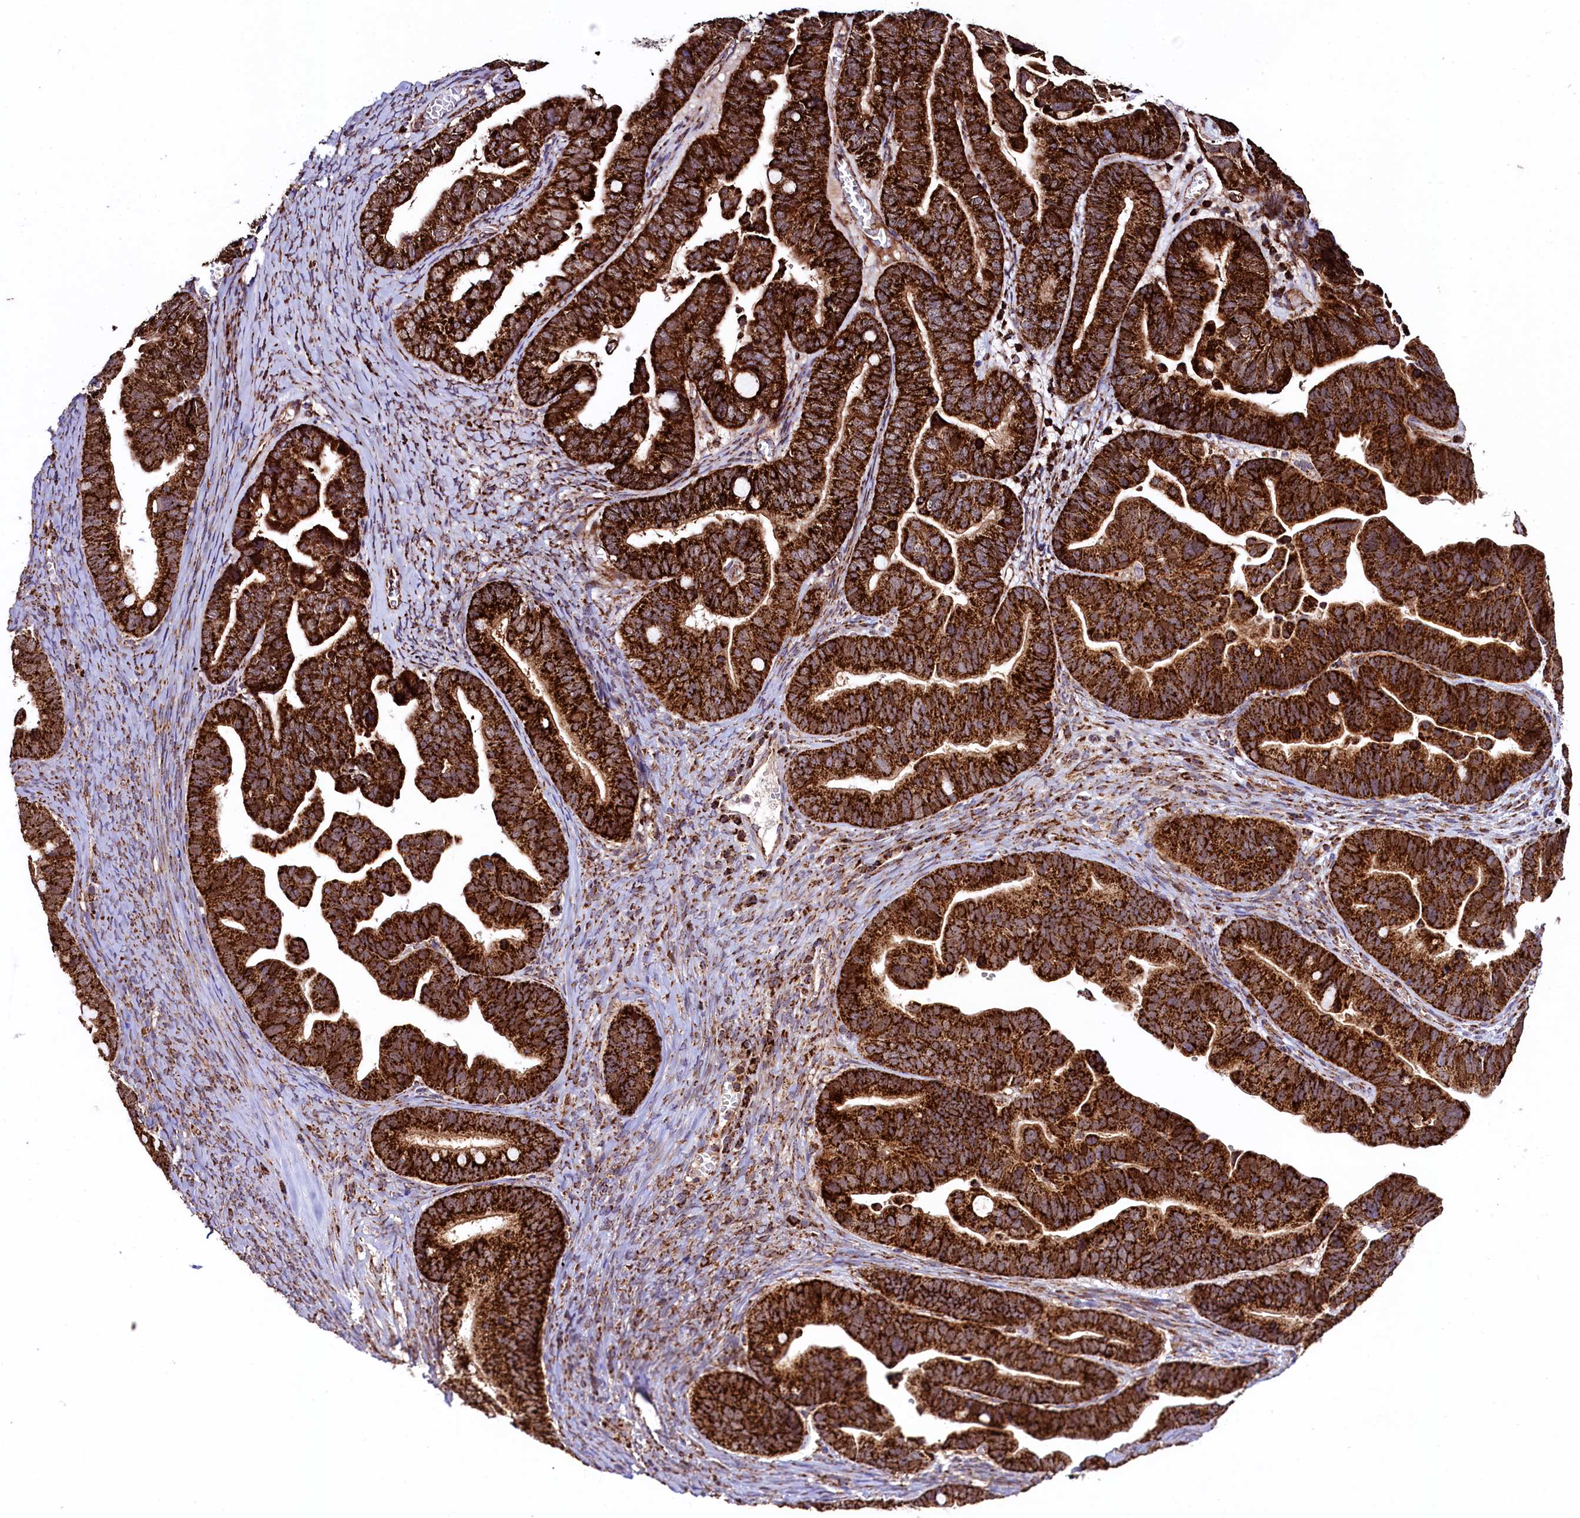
{"staining": {"intensity": "strong", "quantity": ">75%", "location": "cytoplasmic/membranous"}, "tissue": "ovarian cancer", "cell_type": "Tumor cells", "image_type": "cancer", "snomed": [{"axis": "morphology", "description": "Cystadenocarcinoma, serous, NOS"}, {"axis": "topography", "description": "Ovary"}], "caption": "There is high levels of strong cytoplasmic/membranous staining in tumor cells of ovarian serous cystadenocarcinoma, as demonstrated by immunohistochemical staining (brown color).", "gene": "CLYBL", "patient": {"sex": "female", "age": 56}}